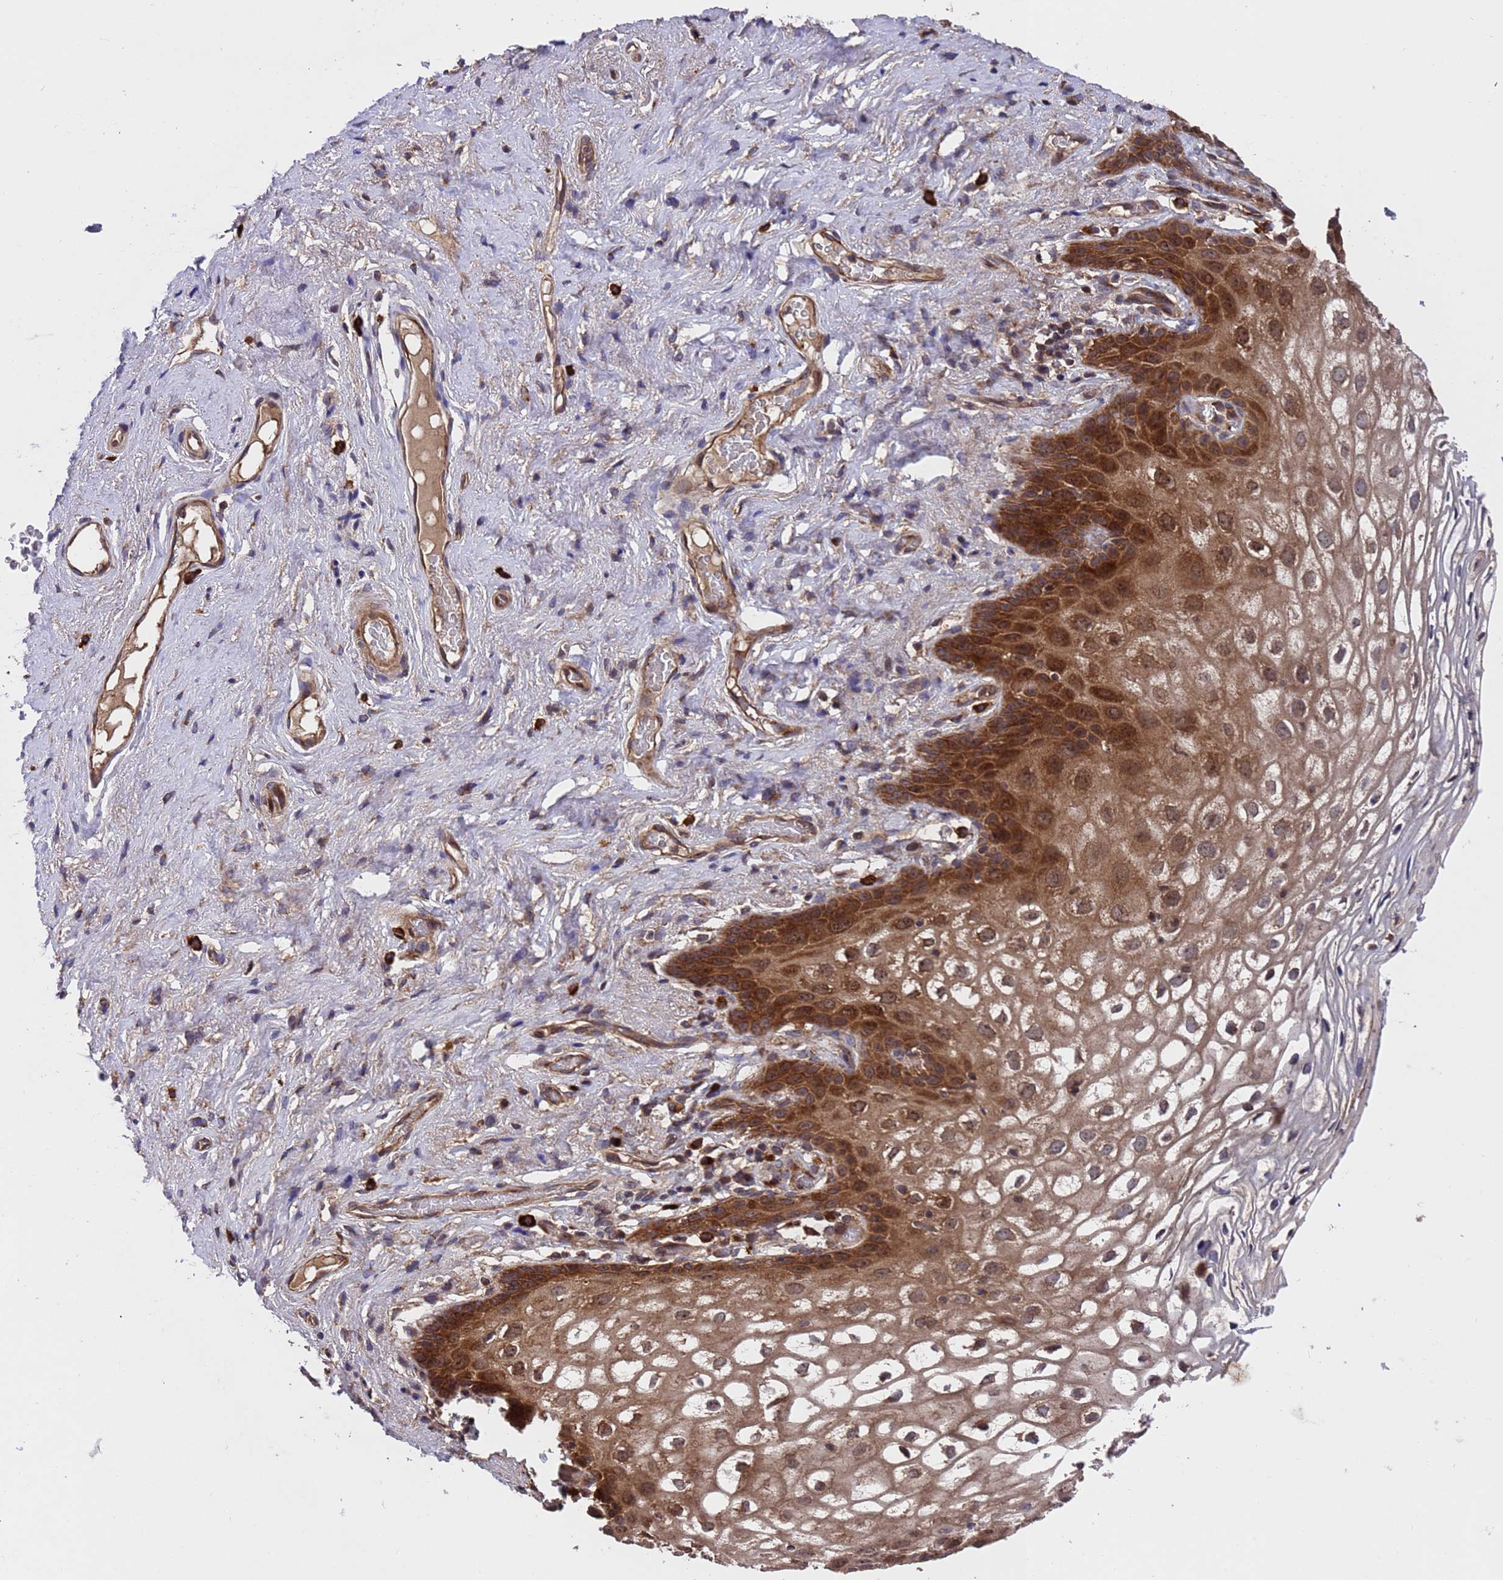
{"staining": {"intensity": "strong", "quantity": ">75%", "location": "cytoplasmic/membranous,nuclear"}, "tissue": "vagina", "cell_type": "Squamous epithelial cells", "image_type": "normal", "snomed": [{"axis": "morphology", "description": "Normal tissue, NOS"}, {"axis": "topography", "description": "Vagina"}], "caption": "Immunohistochemical staining of normal vagina displays strong cytoplasmic/membranous,nuclear protein positivity in approximately >75% of squamous epithelial cells.", "gene": "TSR3", "patient": {"sex": "female", "age": 68}}